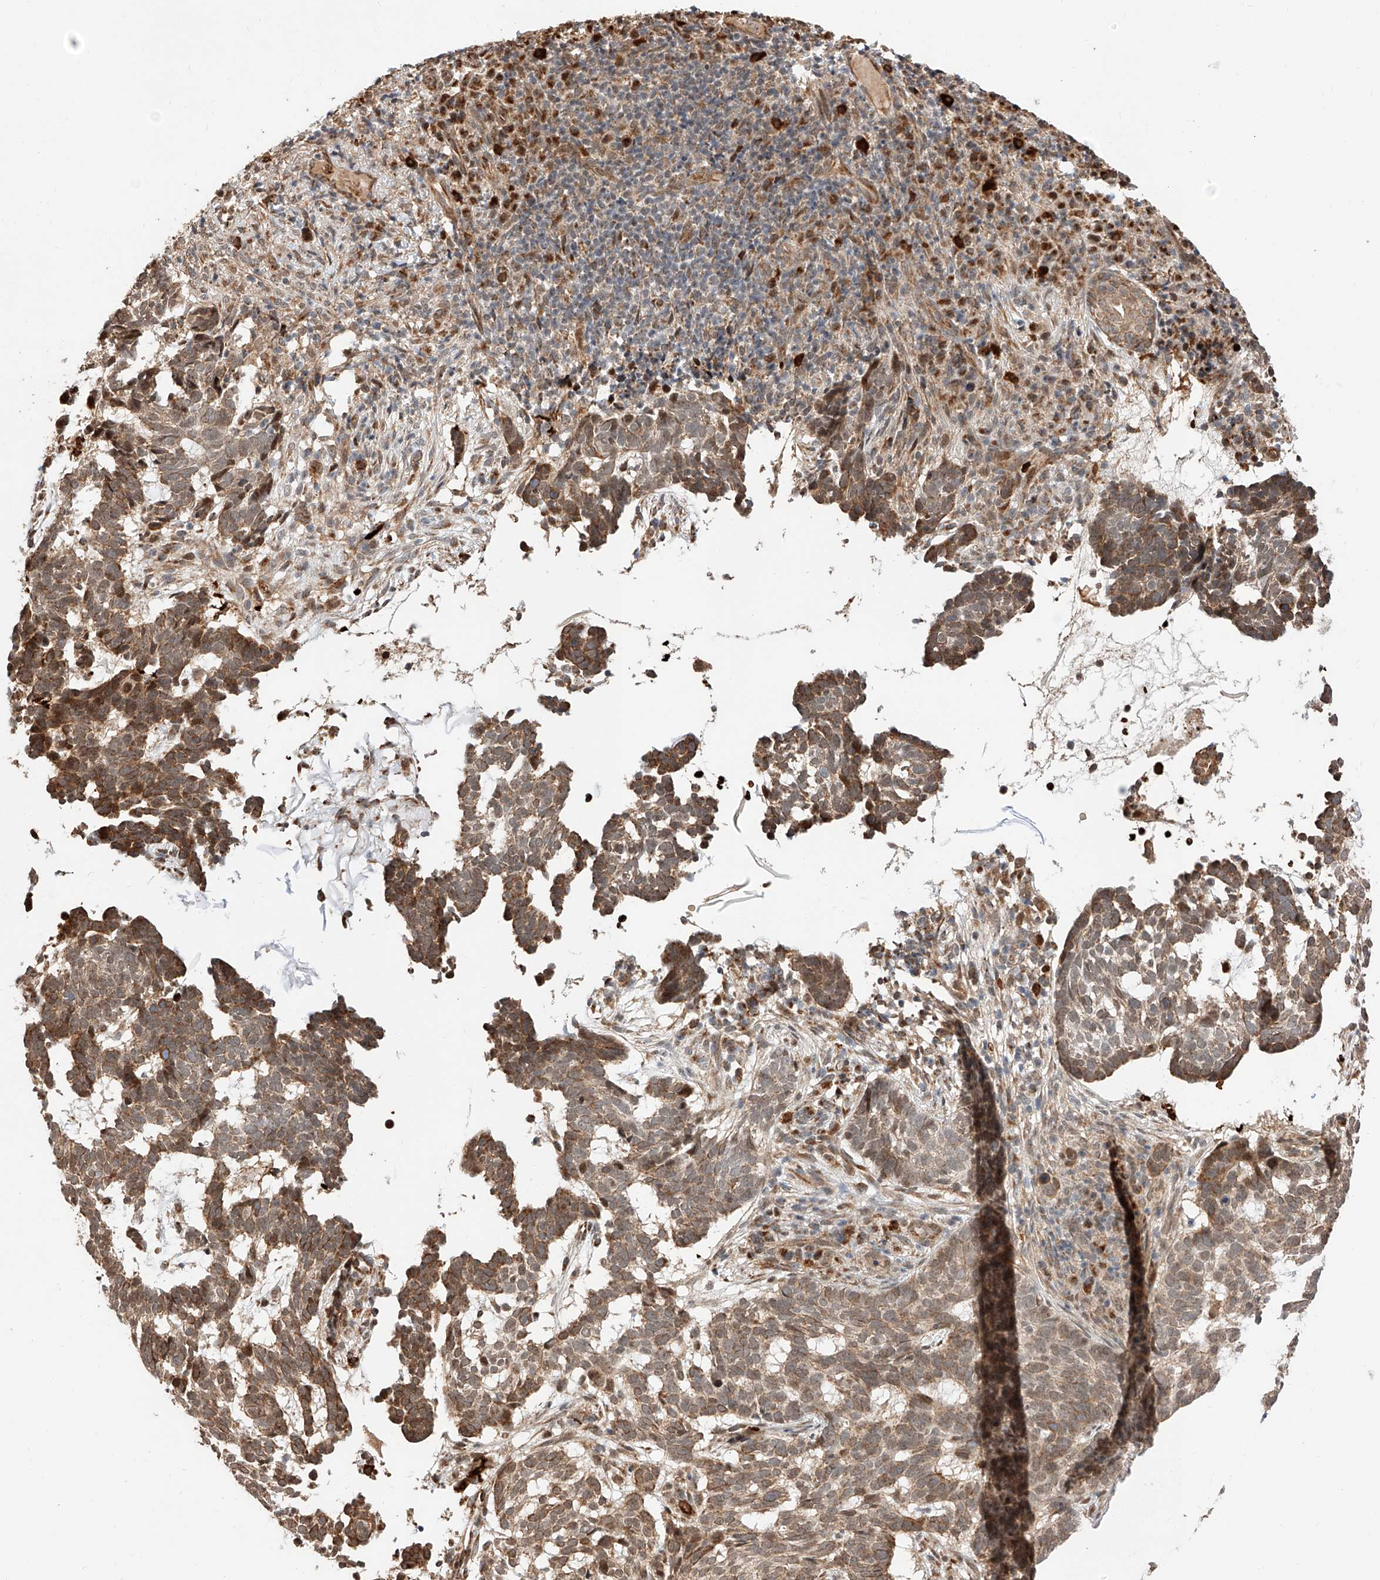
{"staining": {"intensity": "moderate", "quantity": ">75%", "location": "cytoplasmic/membranous,nuclear"}, "tissue": "skin cancer", "cell_type": "Tumor cells", "image_type": "cancer", "snomed": [{"axis": "morphology", "description": "Basal cell carcinoma"}, {"axis": "topography", "description": "Skin"}], "caption": "Skin basal cell carcinoma tissue exhibits moderate cytoplasmic/membranous and nuclear positivity in approximately >75% of tumor cells, visualized by immunohistochemistry.", "gene": "THTPA", "patient": {"sex": "male", "age": 85}}